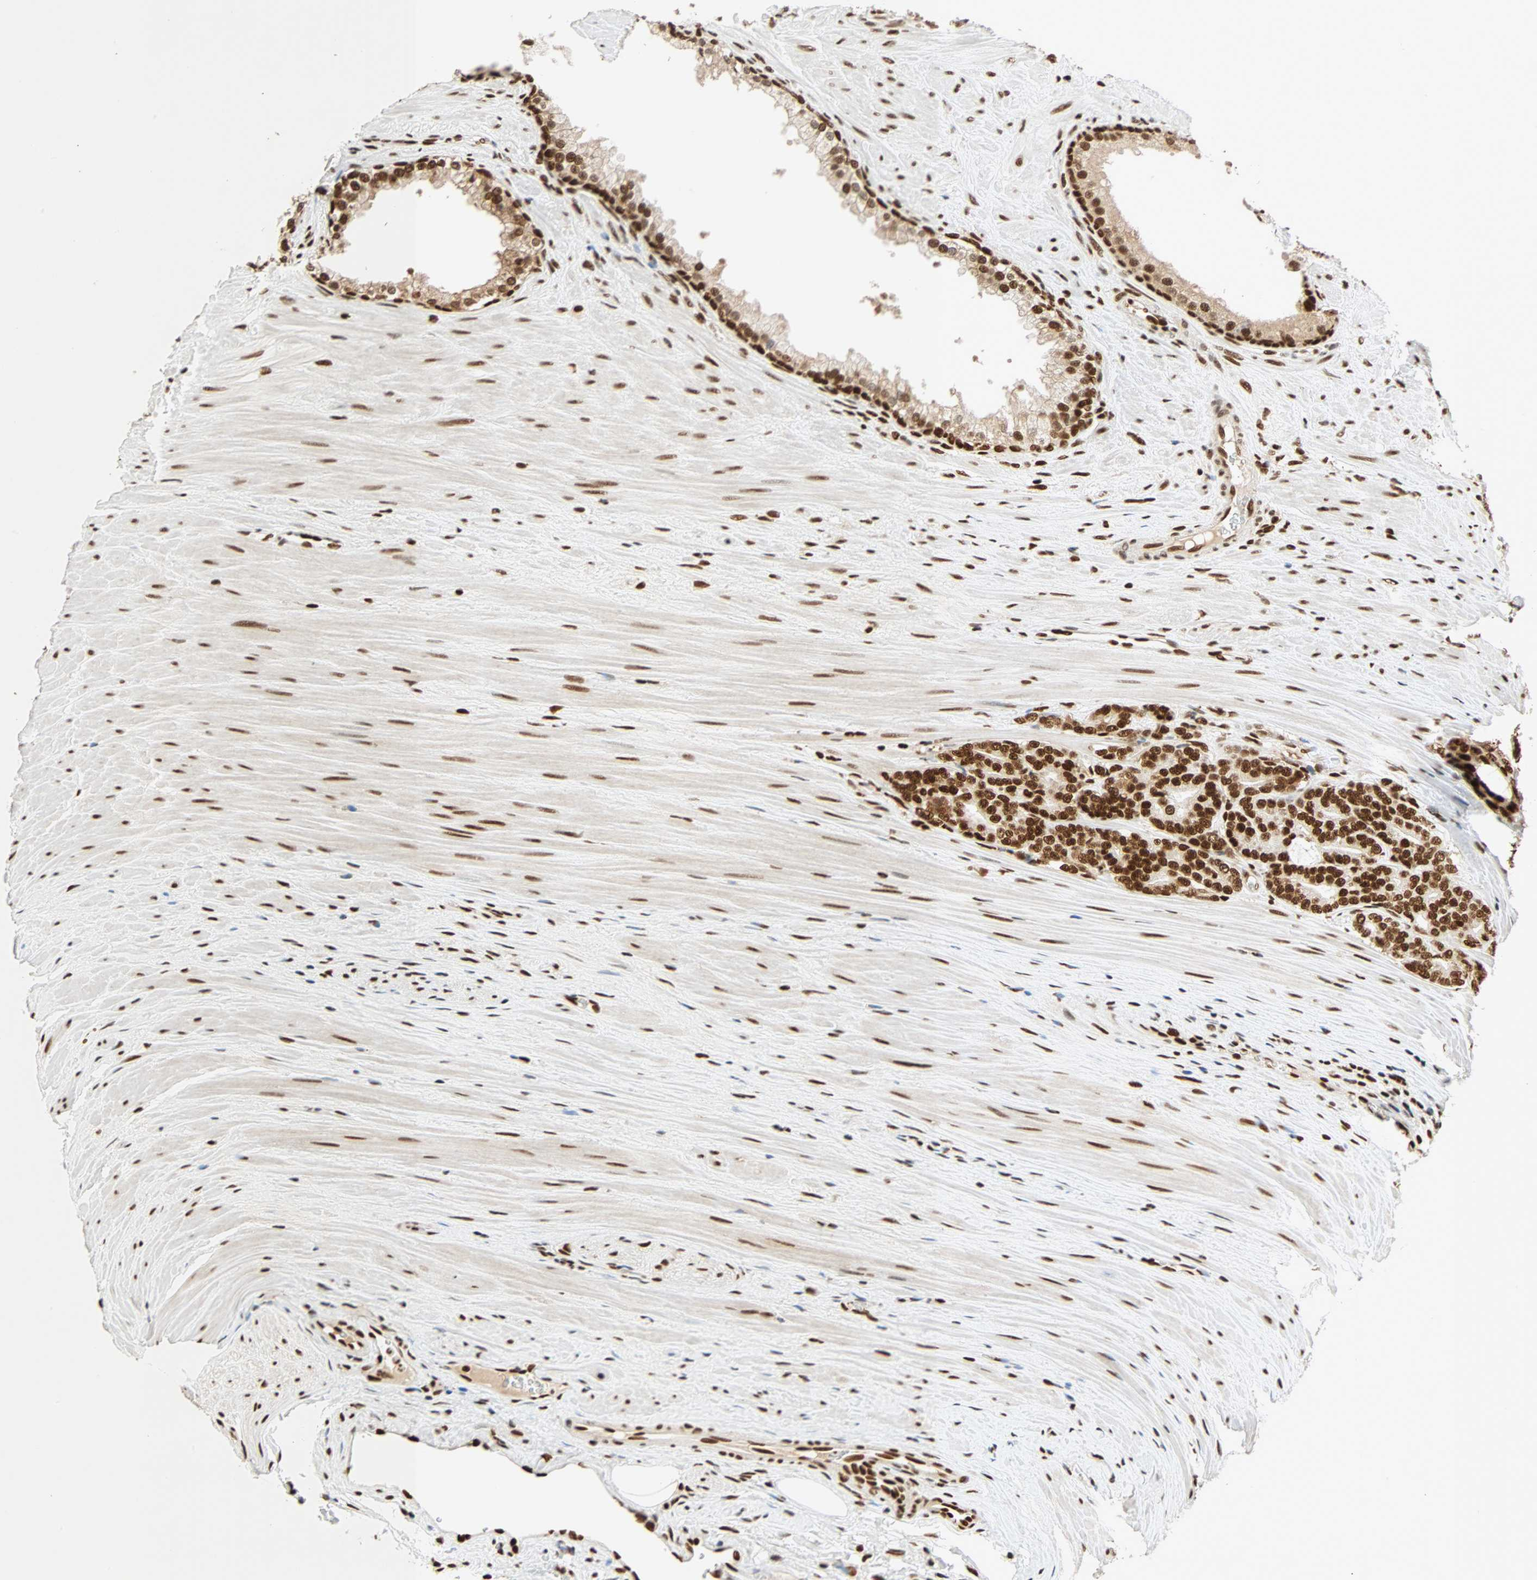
{"staining": {"intensity": "strong", "quantity": ">75%", "location": "cytoplasmic/membranous,nuclear"}, "tissue": "prostate cancer", "cell_type": "Tumor cells", "image_type": "cancer", "snomed": [{"axis": "morphology", "description": "Adenocarcinoma, Low grade"}, {"axis": "topography", "description": "Prostate"}], "caption": "Tumor cells exhibit strong cytoplasmic/membranous and nuclear expression in approximately >75% of cells in prostate low-grade adenocarcinoma.", "gene": "CDK12", "patient": {"sex": "male", "age": 58}}